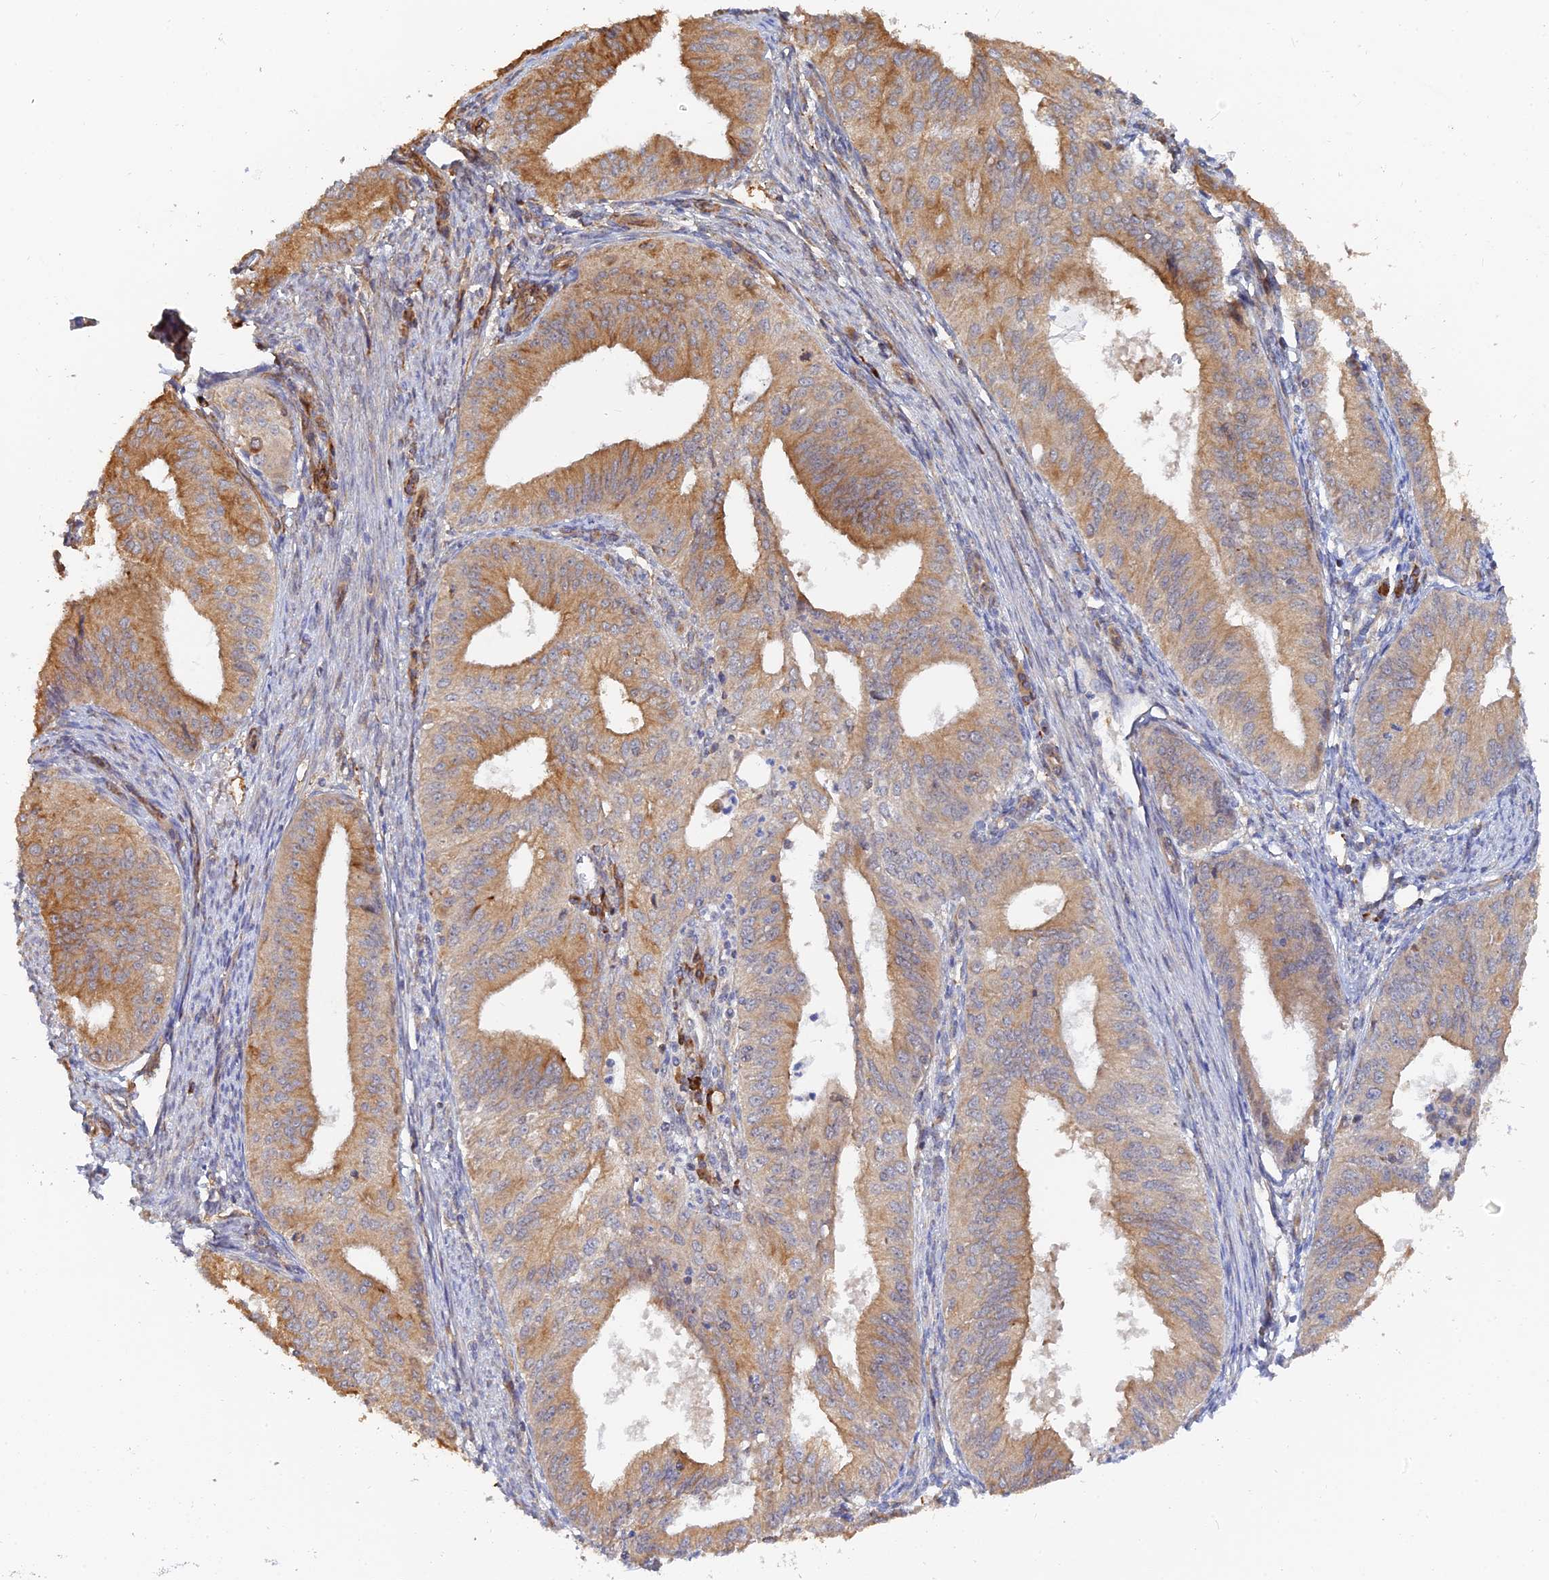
{"staining": {"intensity": "moderate", "quantity": "25%-75%", "location": "cytoplasmic/membranous"}, "tissue": "endometrial cancer", "cell_type": "Tumor cells", "image_type": "cancer", "snomed": [{"axis": "morphology", "description": "Adenocarcinoma, NOS"}, {"axis": "topography", "description": "Endometrium"}], "caption": "Protein analysis of endometrial cancer tissue demonstrates moderate cytoplasmic/membranous expression in approximately 25%-75% of tumor cells. The staining is performed using DAB brown chromogen to label protein expression. The nuclei are counter-stained blue using hematoxylin.", "gene": "WBP11", "patient": {"sex": "female", "age": 50}}